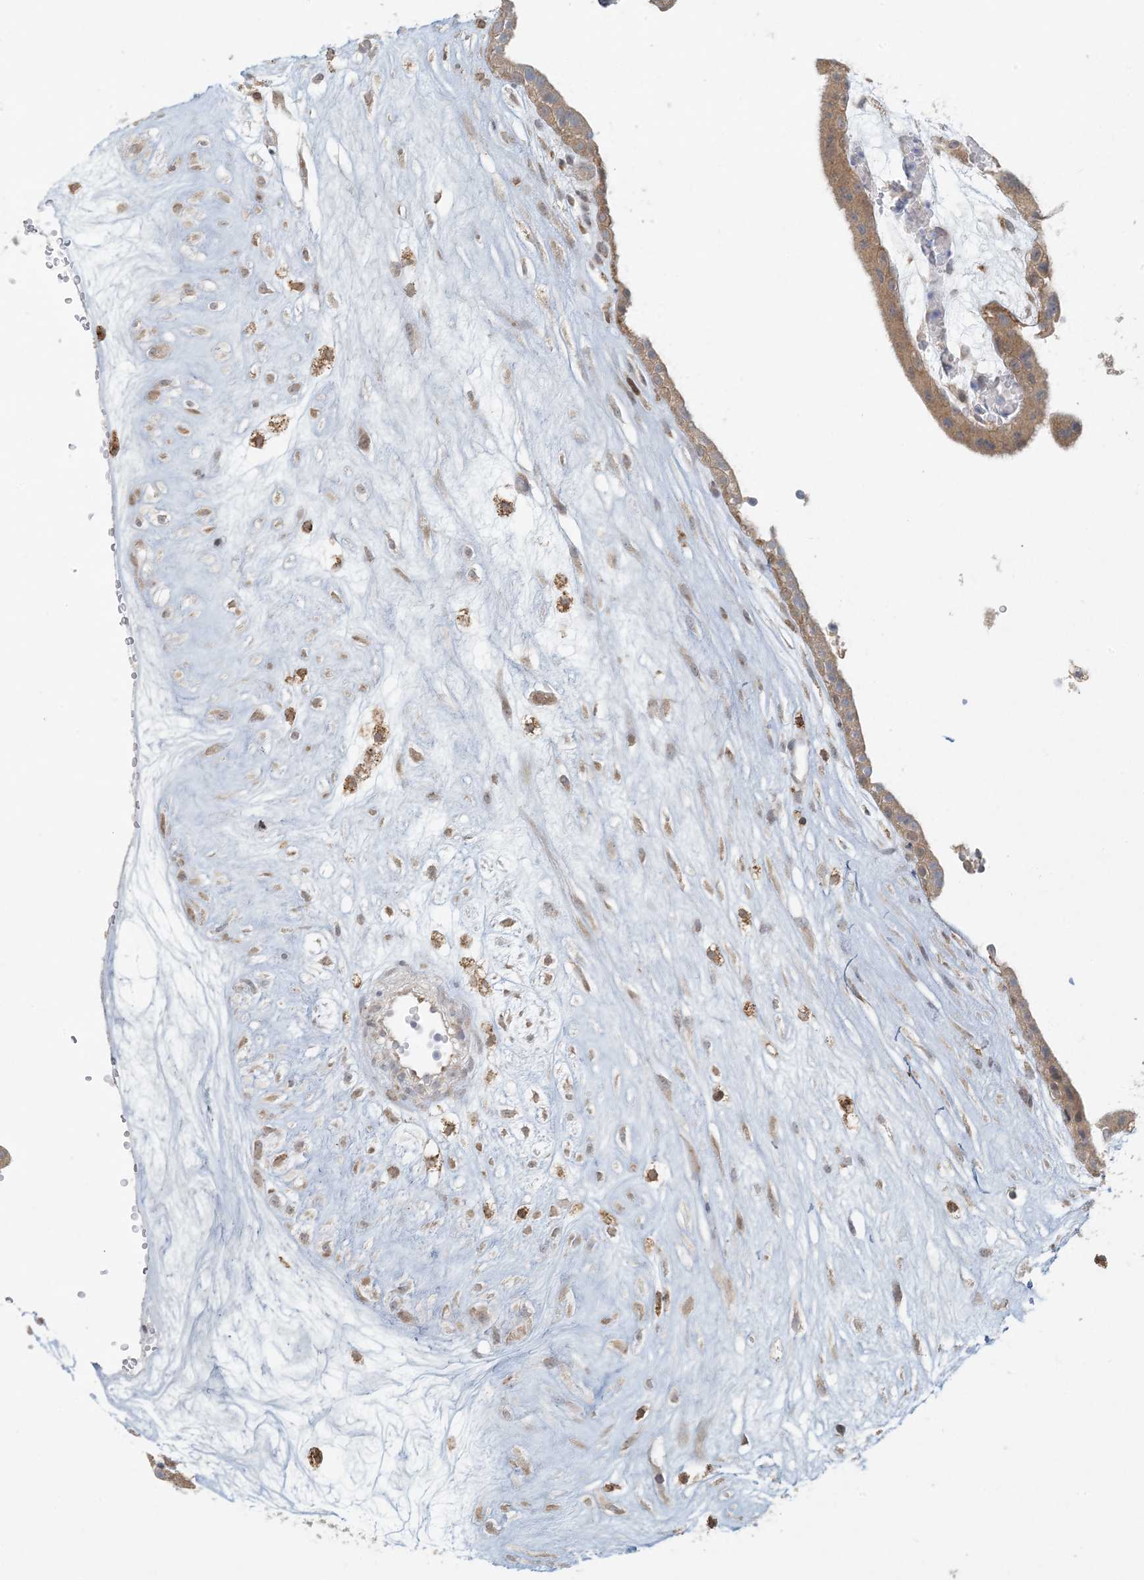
{"staining": {"intensity": "strong", "quantity": ">75%", "location": "cytoplasmic/membranous"}, "tissue": "placenta", "cell_type": "Decidual cells", "image_type": "normal", "snomed": [{"axis": "morphology", "description": "Normal tissue, NOS"}, {"axis": "topography", "description": "Placenta"}], "caption": "DAB (3,3'-diaminobenzidine) immunohistochemical staining of normal human placenta displays strong cytoplasmic/membranous protein expression in about >75% of decidual cells.", "gene": "HACL1", "patient": {"sex": "female", "age": 18}}